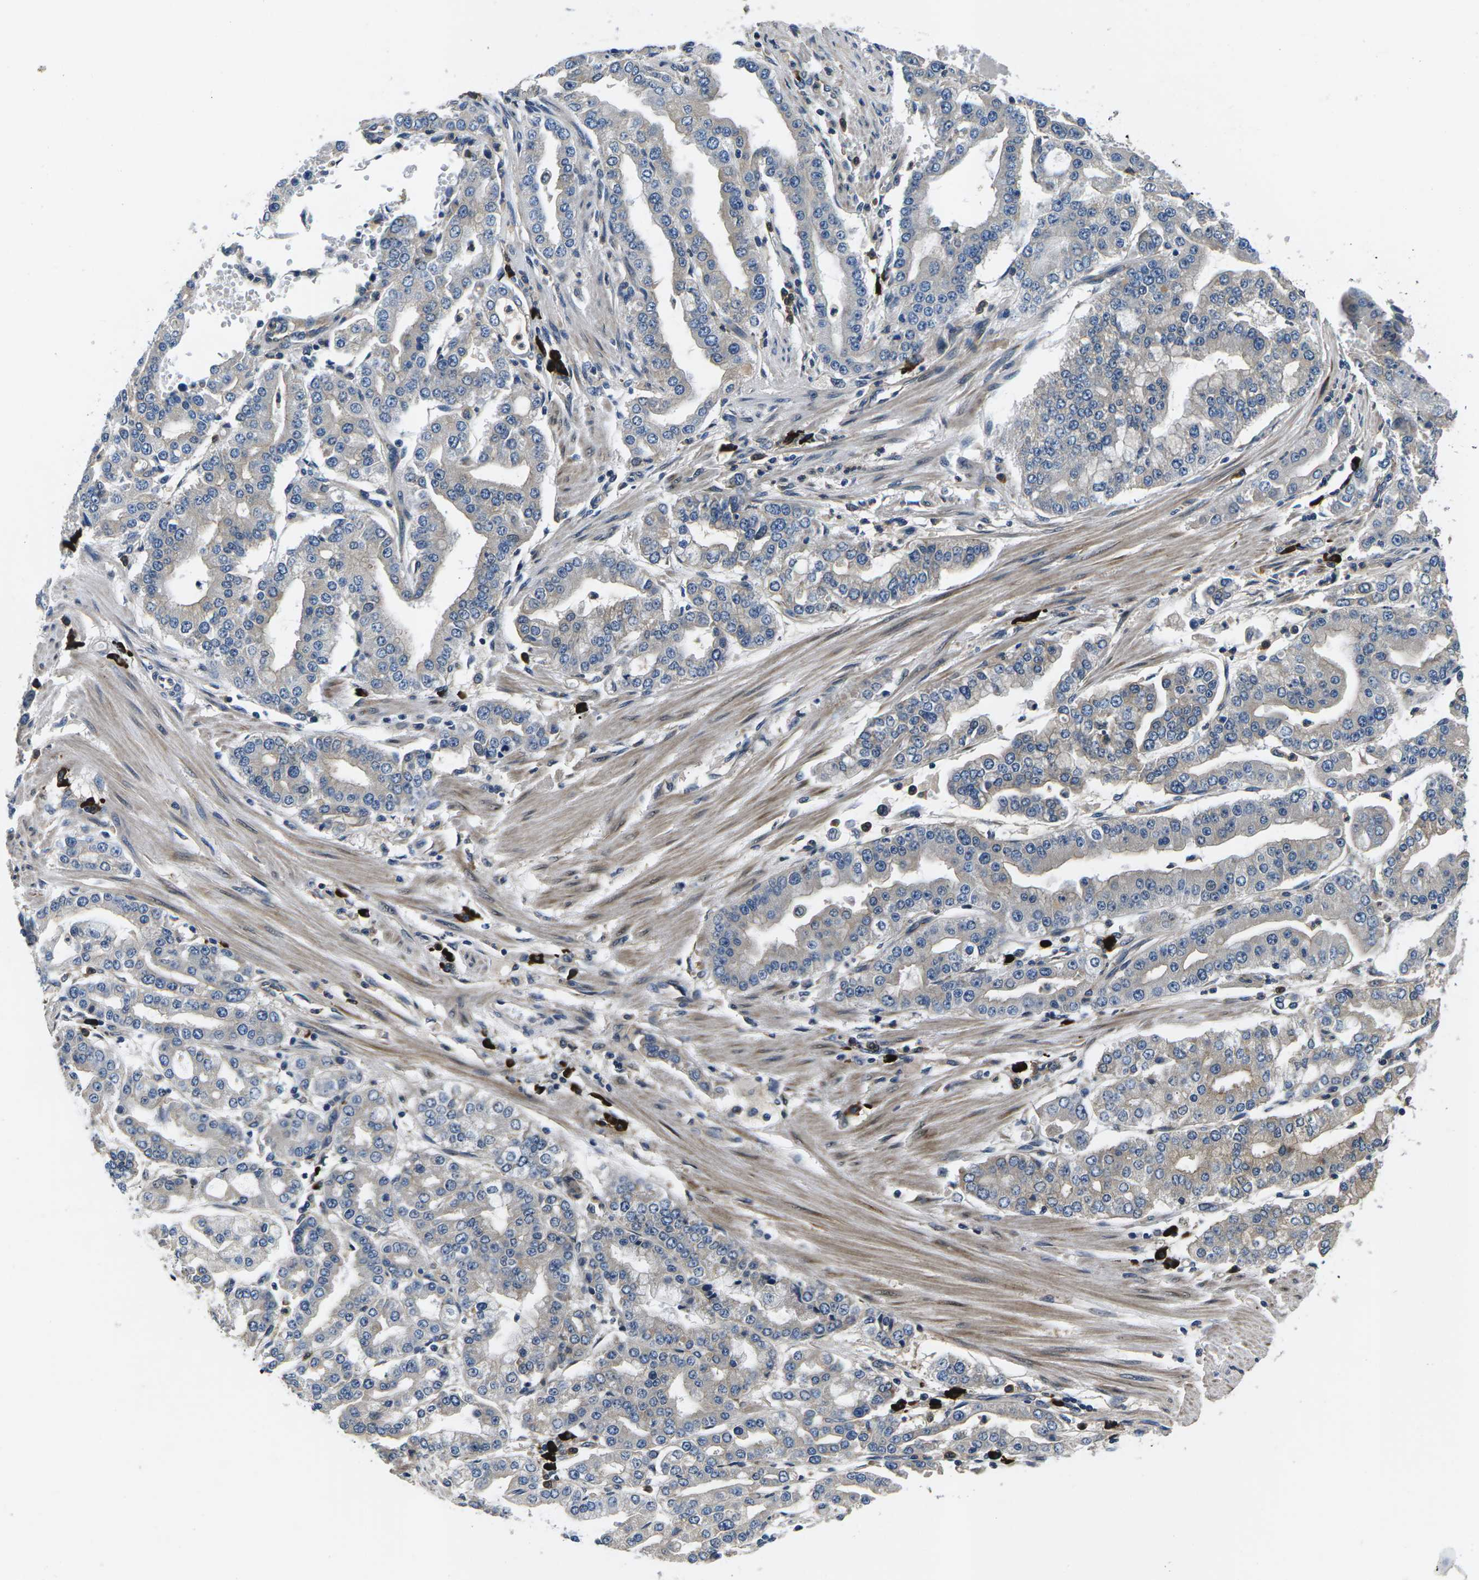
{"staining": {"intensity": "weak", "quantity": "<25%", "location": "cytoplasmic/membranous"}, "tissue": "stomach cancer", "cell_type": "Tumor cells", "image_type": "cancer", "snomed": [{"axis": "morphology", "description": "Adenocarcinoma, NOS"}, {"axis": "topography", "description": "Stomach"}], "caption": "Immunohistochemical staining of human stomach adenocarcinoma shows no significant expression in tumor cells. (Immunohistochemistry (ihc), brightfield microscopy, high magnification).", "gene": "PLCE1", "patient": {"sex": "male", "age": 76}}